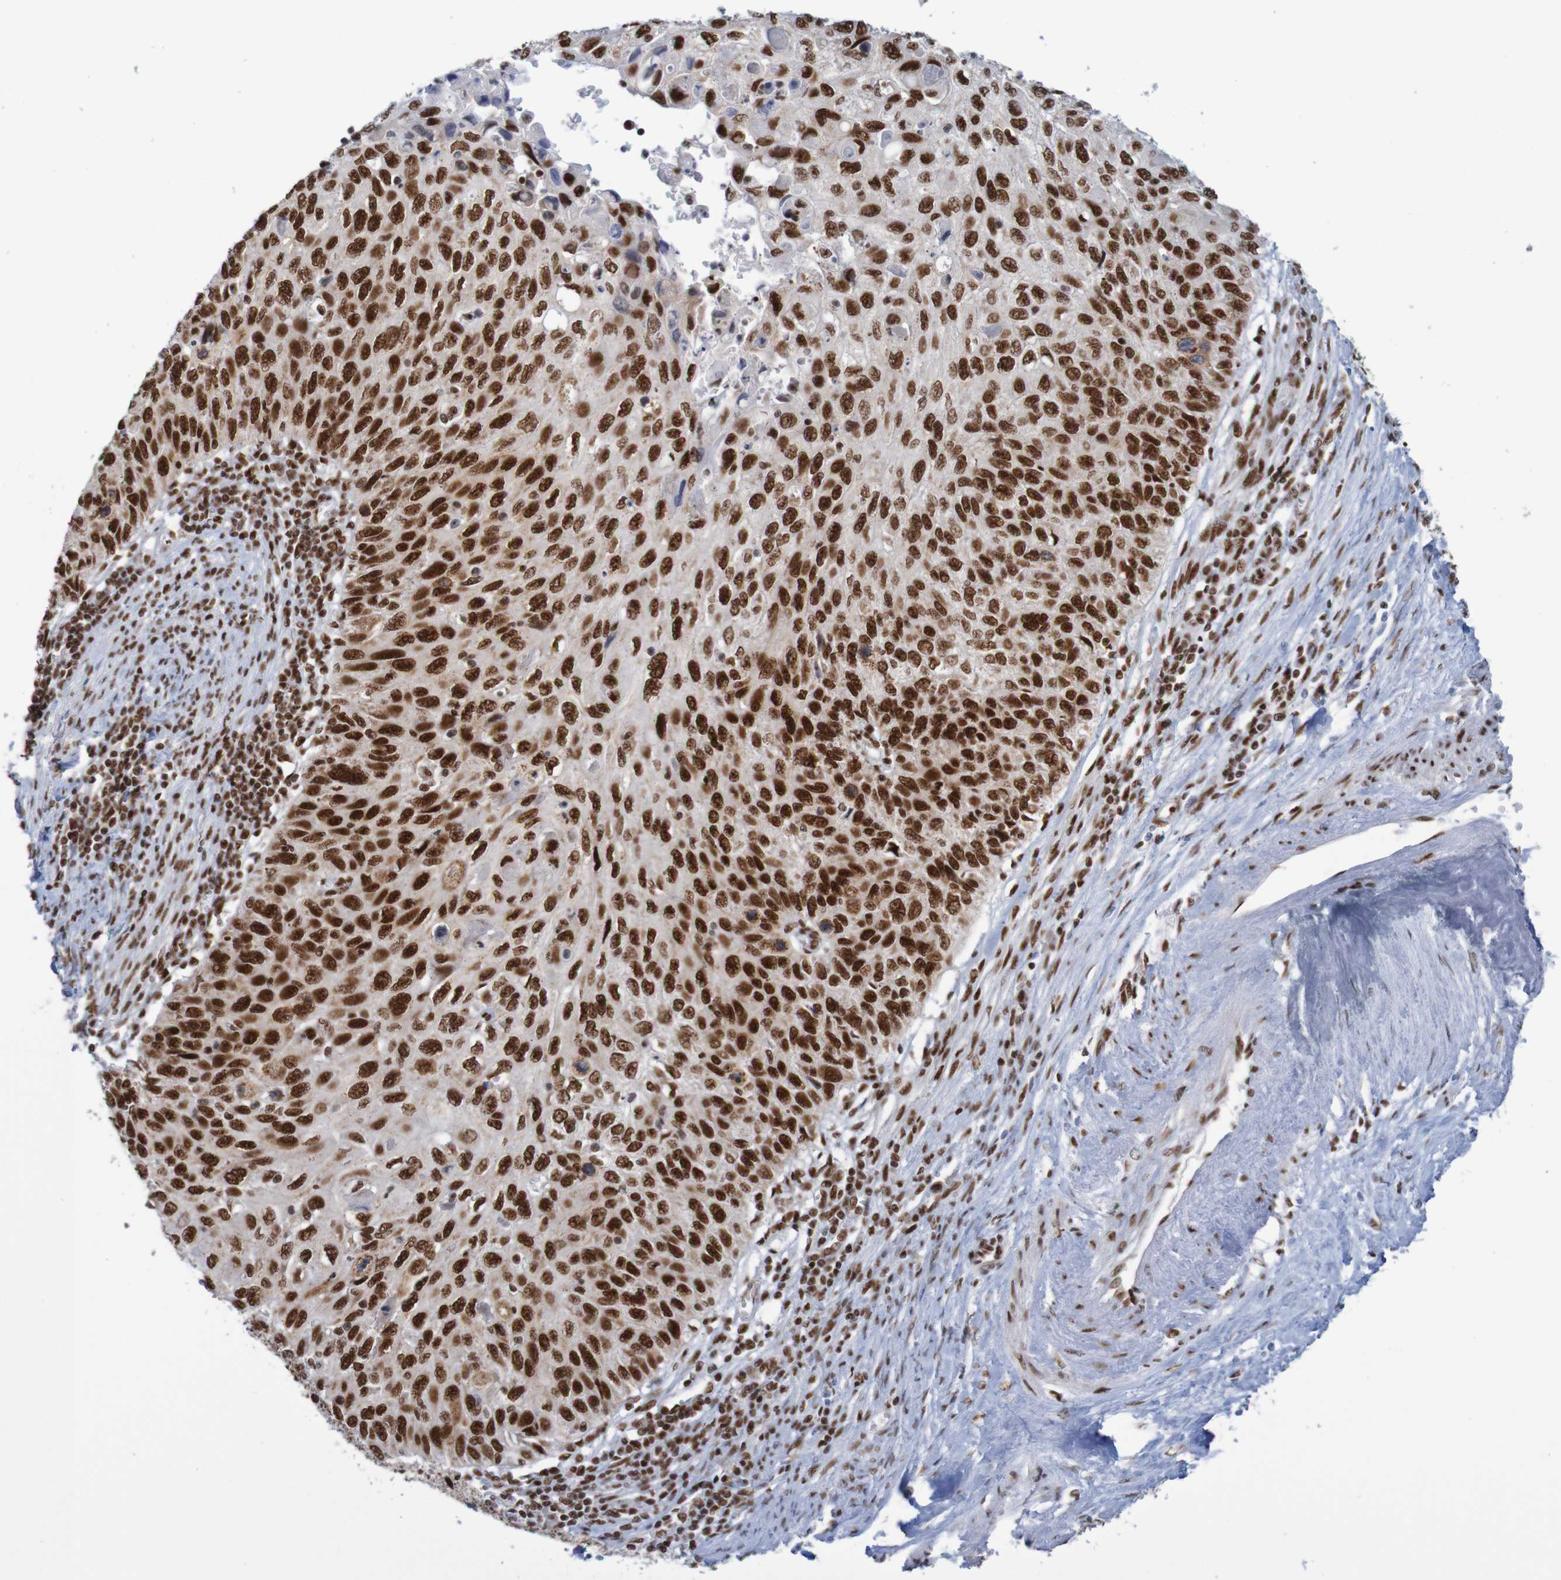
{"staining": {"intensity": "strong", "quantity": ">75%", "location": "nuclear"}, "tissue": "cervical cancer", "cell_type": "Tumor cells", "image_type": "cancer", "snomed": [{"axis": "morphology", "description": "Squamous cell carcinoma, NOS"}, {"axis": "topography", "description": "Cervix"}], "caption": "Protein staining demonstrates strong nuclear staining in about >75% of tumor cells in cervical cancer (squamous cell carcinoma).", "gene": "THRAP3", "patient": {"sex": "female", "age": 70}}